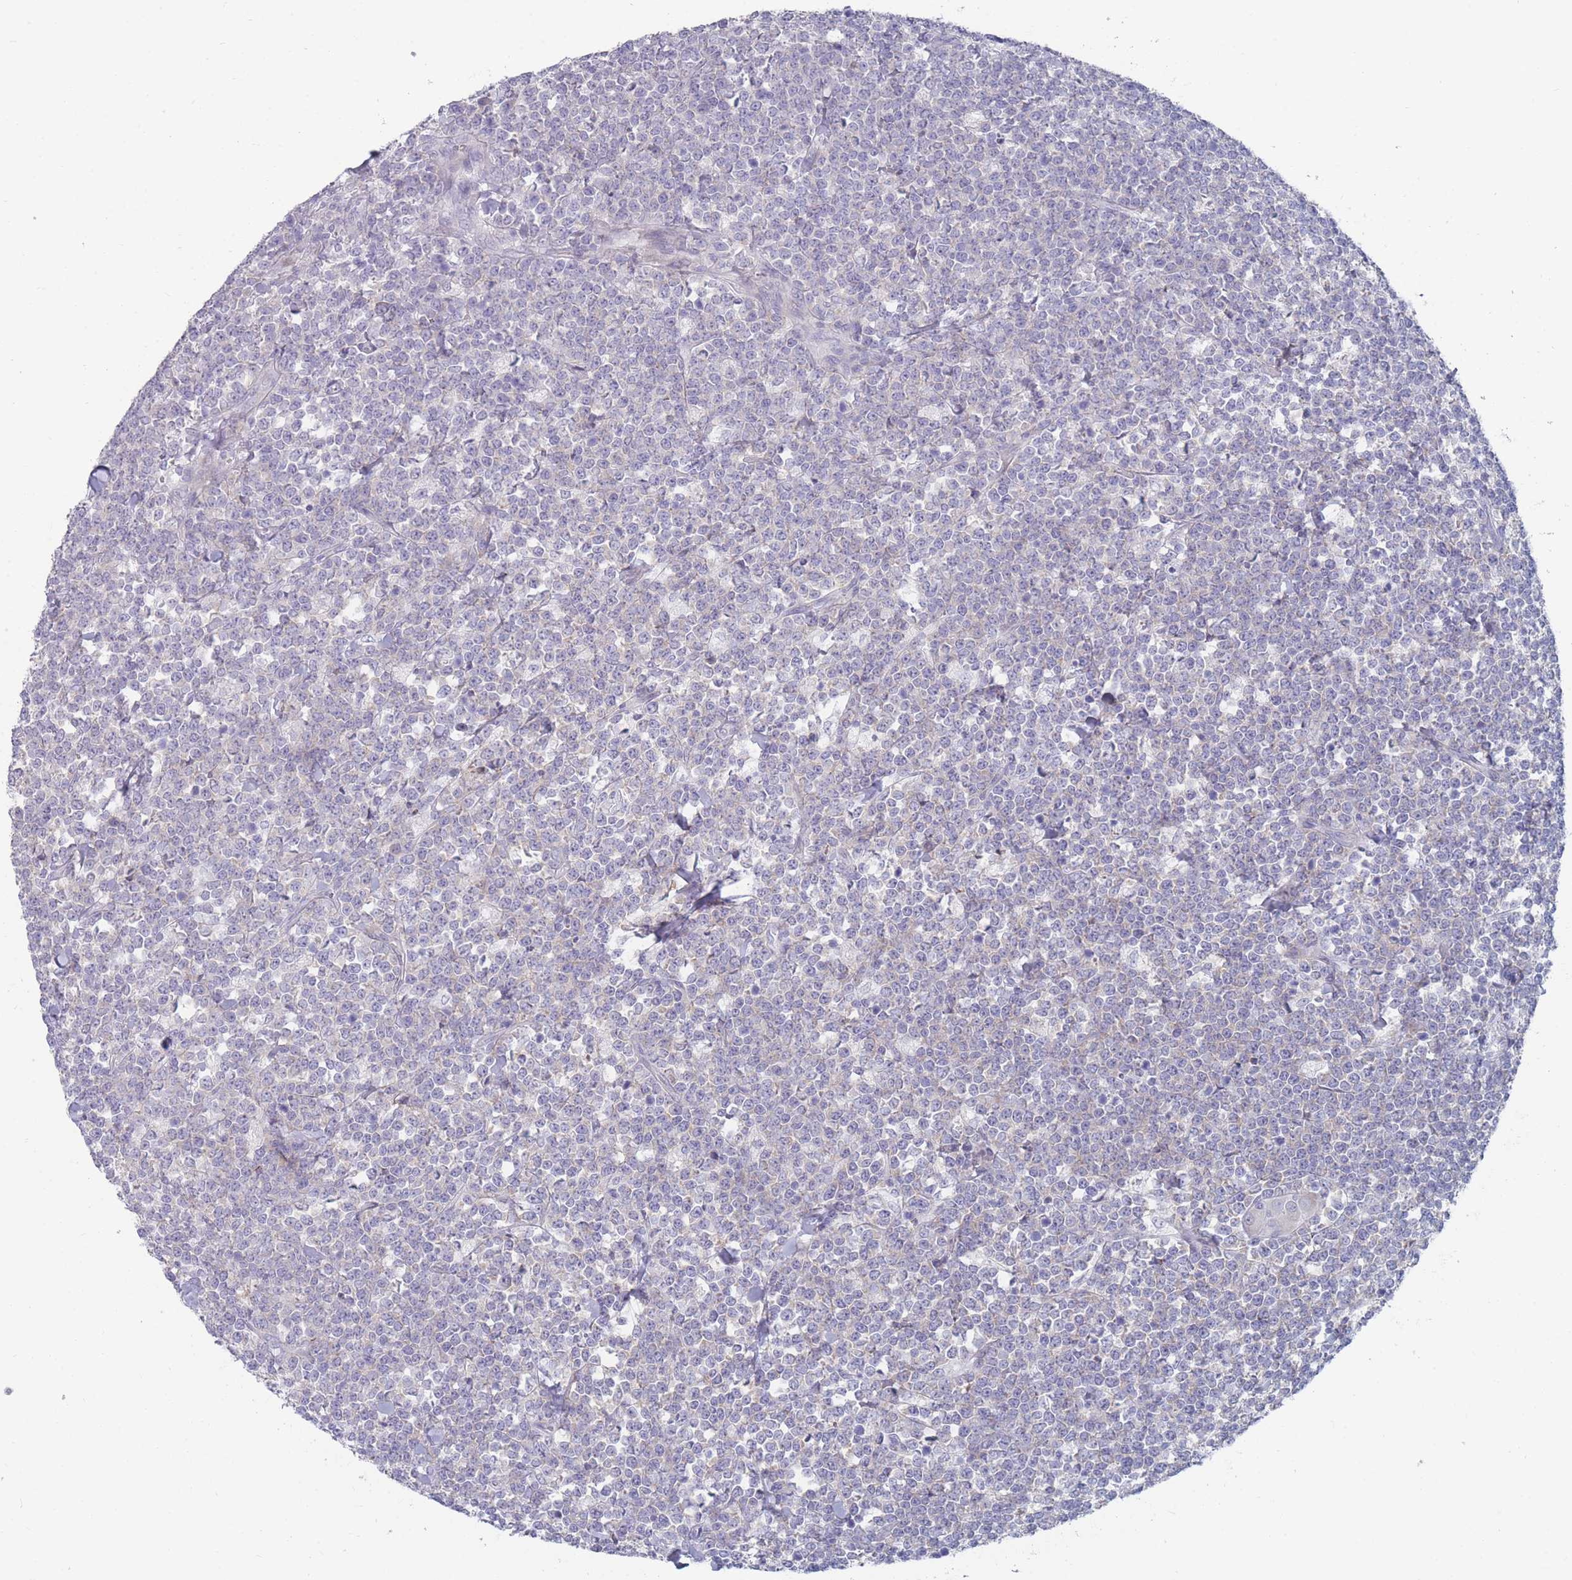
{"staining": {"intensity": "negative", "quantity": "none", "location": "none"}, "tissue": "lymphoma", "cell_type": "Tumor cells", "image_type": "cancer", "snomed": [{"axis": "morphology", "description": "Malignant lymphoma, non-Hodgkin's type, High grade"}, {"axis": "topography", "description": "Small intestine"}, {"axis": "topography", "description": "Colon"}], "caption": "Immunohistochemistry photomicrograph of human malignant lymphoma, non-Hodgkin's type (high-grade) stained for a protein (brown), which shows no expression in tumor cells.", "gene": "PIGU", "patient": {"sex": "male", "age": 8}}